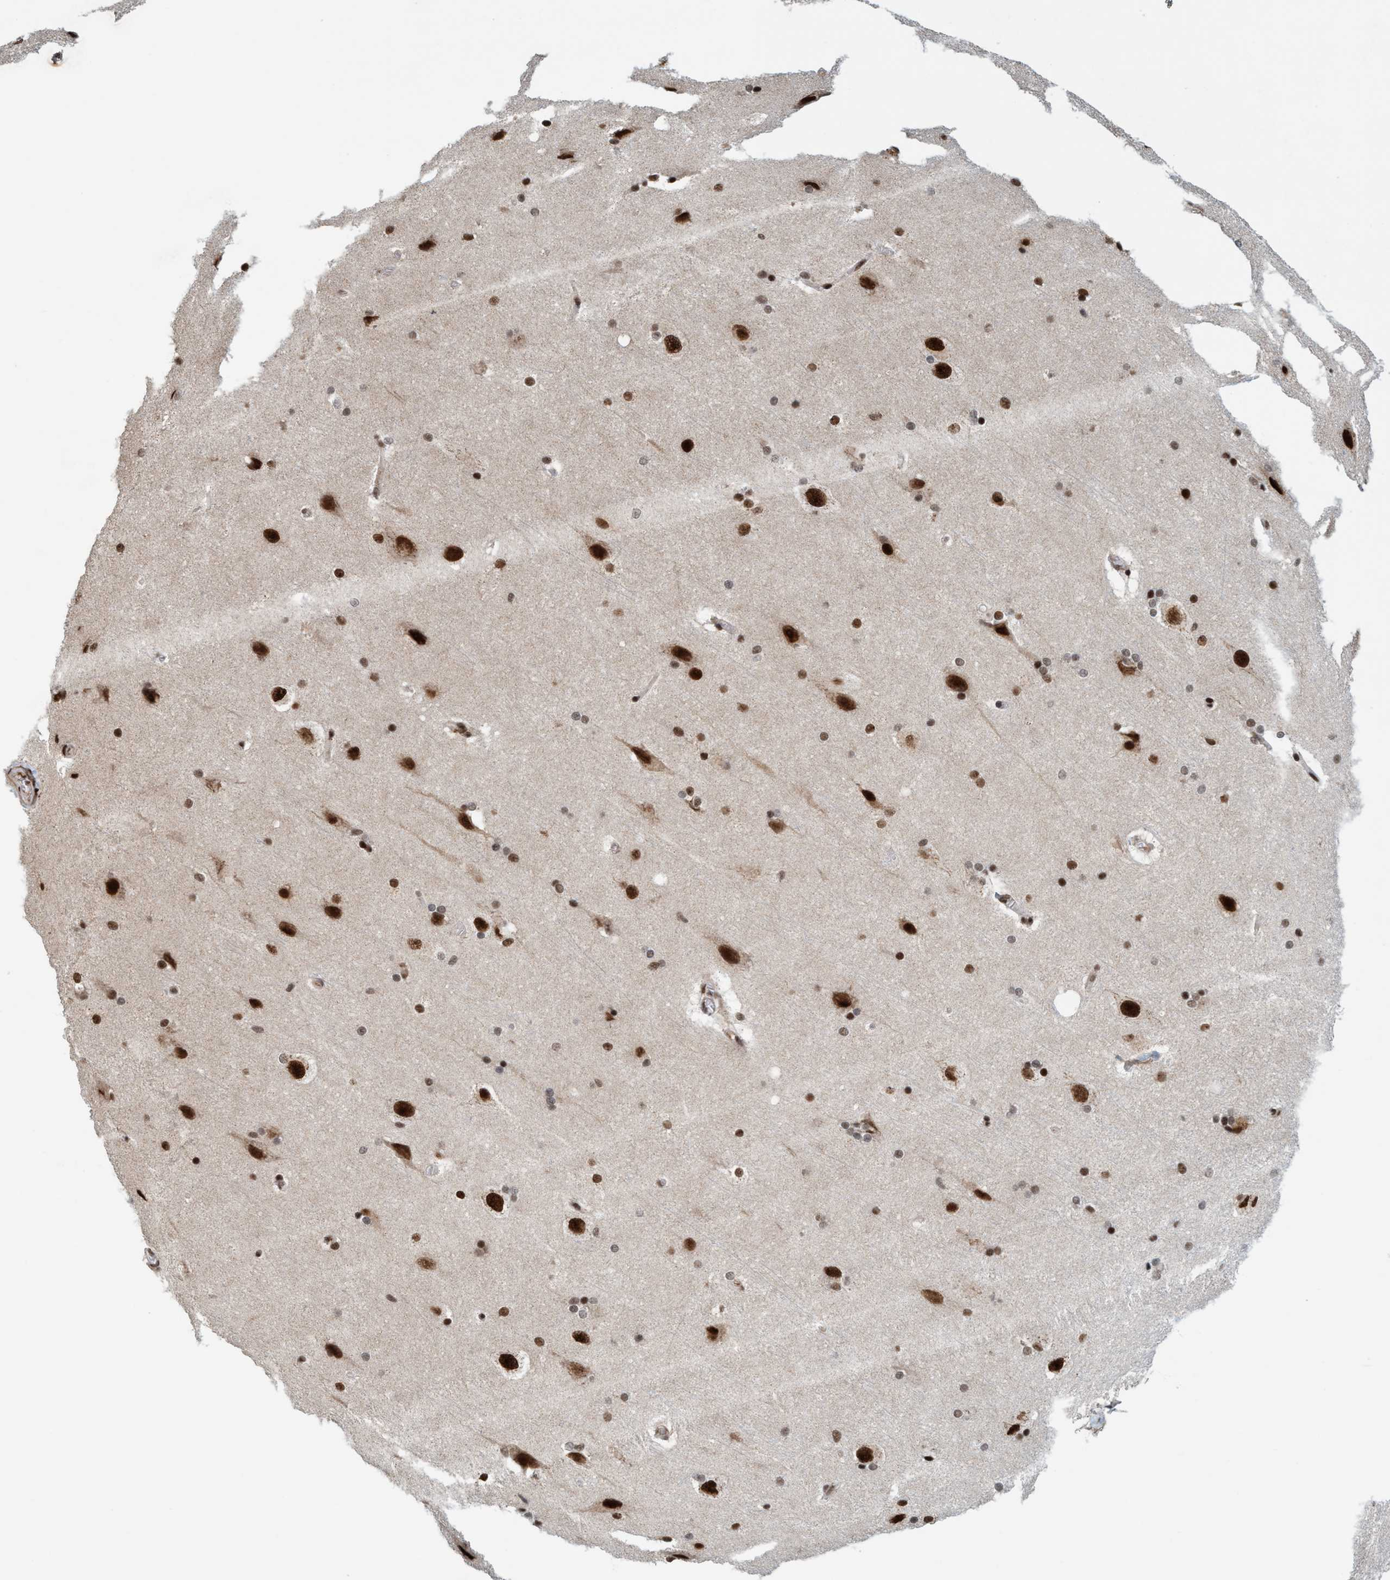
{"staining": {"intensity": "moderate", "quantity": ">75%", "location": "nuclear"}, "tissue": "cerebral cortex", "cell_type": "Endothelial cells", "image_type": "normal", "snomed": [{"axis": "morphology", "description": "Normal tissue, NOS"}, {"axis": "topography", "description": "Cerebral cortex"}, {"axis": "topography", "description": "Hippocampus"}], "caption": "There is medium levels of moderate nuclear expression in endothelial cells of unremarkable cerebral cortex, as demonstrated by immunohistochemical staining (brown color).", "gene": "SMCR8", "patient": {"sex": "female", "age": 19}}